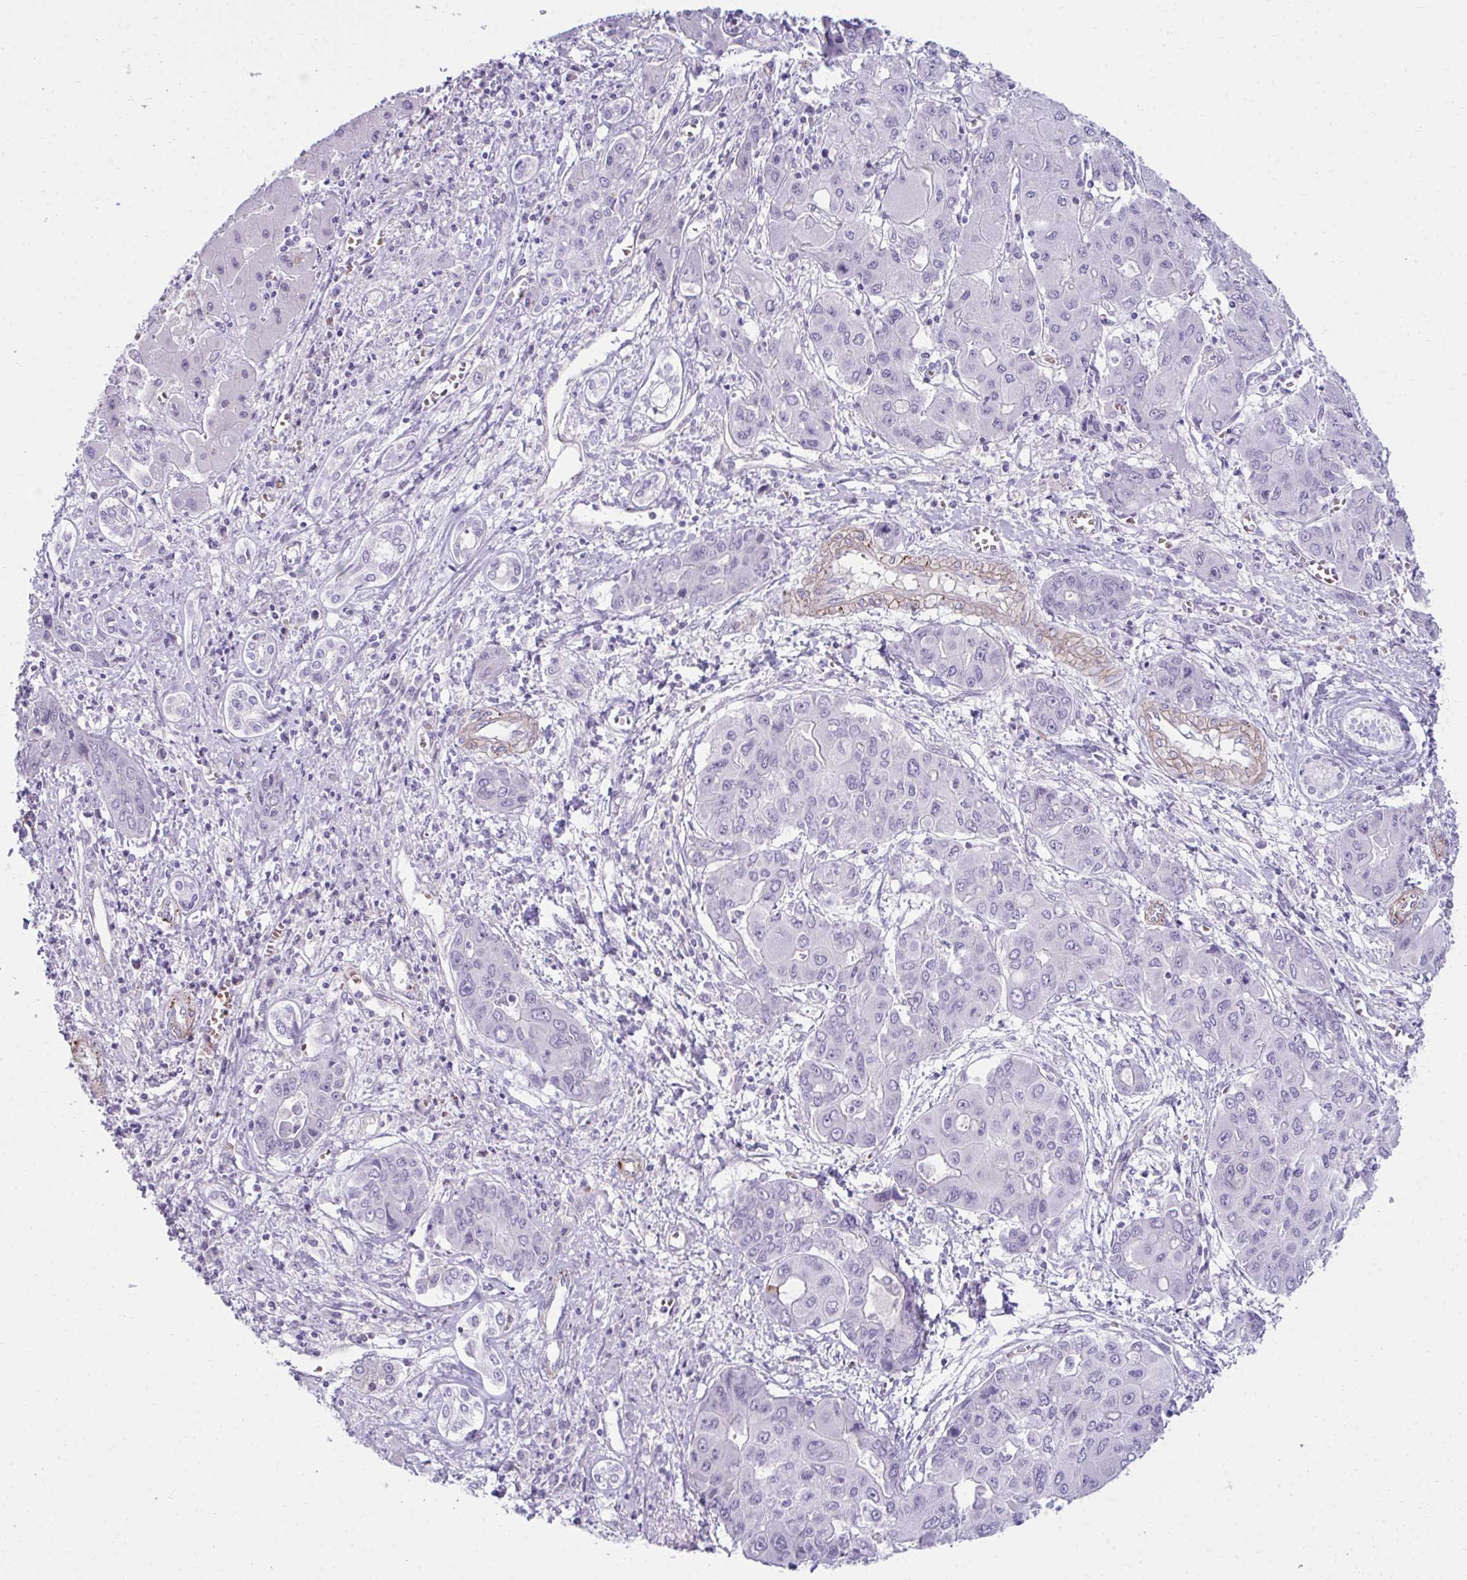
{"staining": {"intensity": "negative", "quantity": "none", "location": "none"}, "tissue": "liver cancer", "cell_type": "Tumor cells", "image_type": "cancer", "snomed": [{"axis": "morphology", "description": "Cholangiocarcinoma"}, {"axis": "topography", "description": "Liver"}], "caption": "IHC of cholangiocarcinoma (liver) displays no expression in tumor cells.", "gene": "UBL3", "patient": {"sex": "male", "age": 67}}